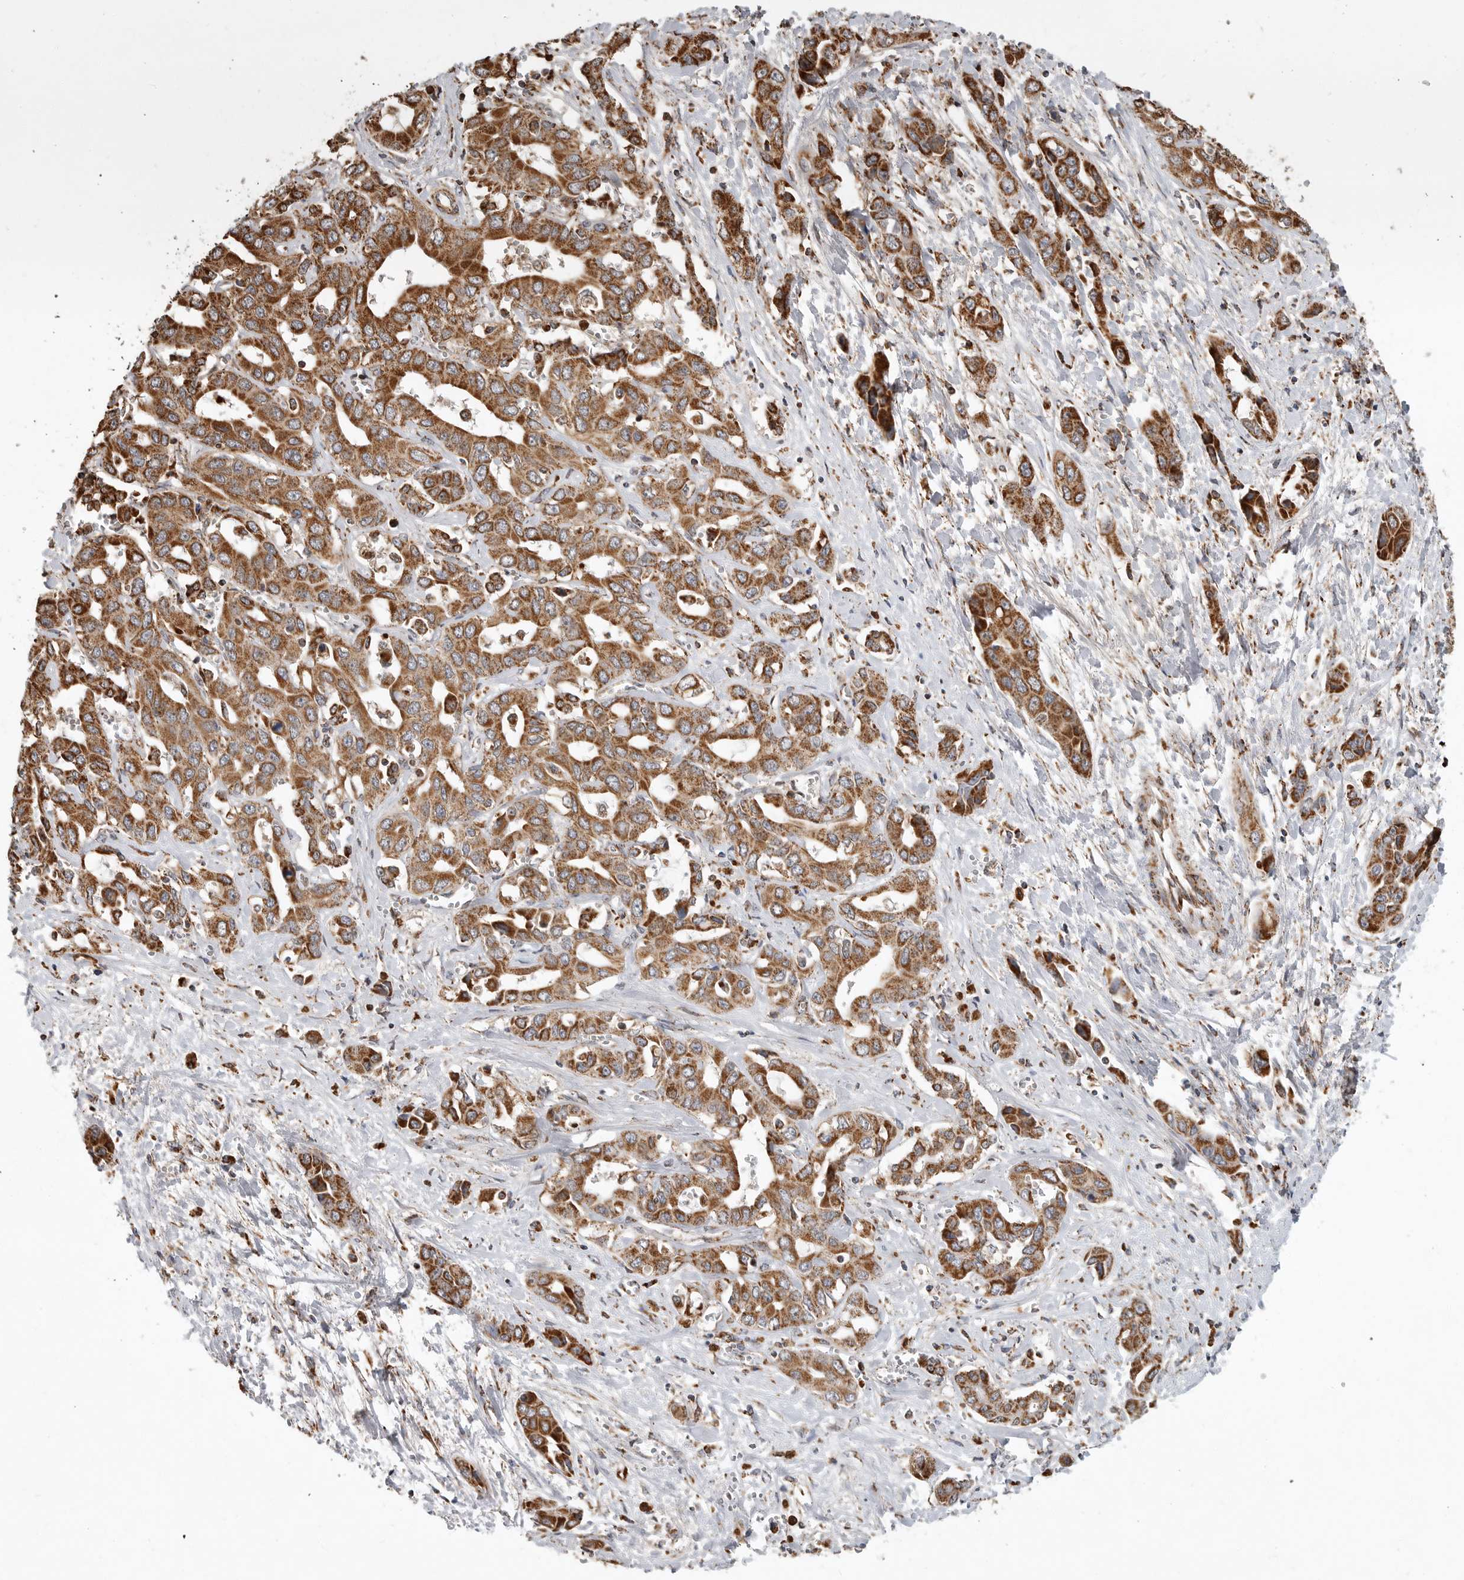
{"staining": {"intensity": "moderate", "quantity": ">75%", "location": "cytoplasmic/membranous"}, "tissue": "liver cancer", "cell_type": "Tumor cells", "image_type": "cancer", "snomed": [{"axis": "morphology", "description": "Cholangiocarcinoma"}, {"axis": "topography", "description": "Liver"}], "caption": "Liver cholangiocarcinoma tissue exhibits moderate cytoplasmic/membranous positivity in approximately >75% of tumor cells", "gene": "GCNT2", "patient": {"sex": "female", "age": 52}}